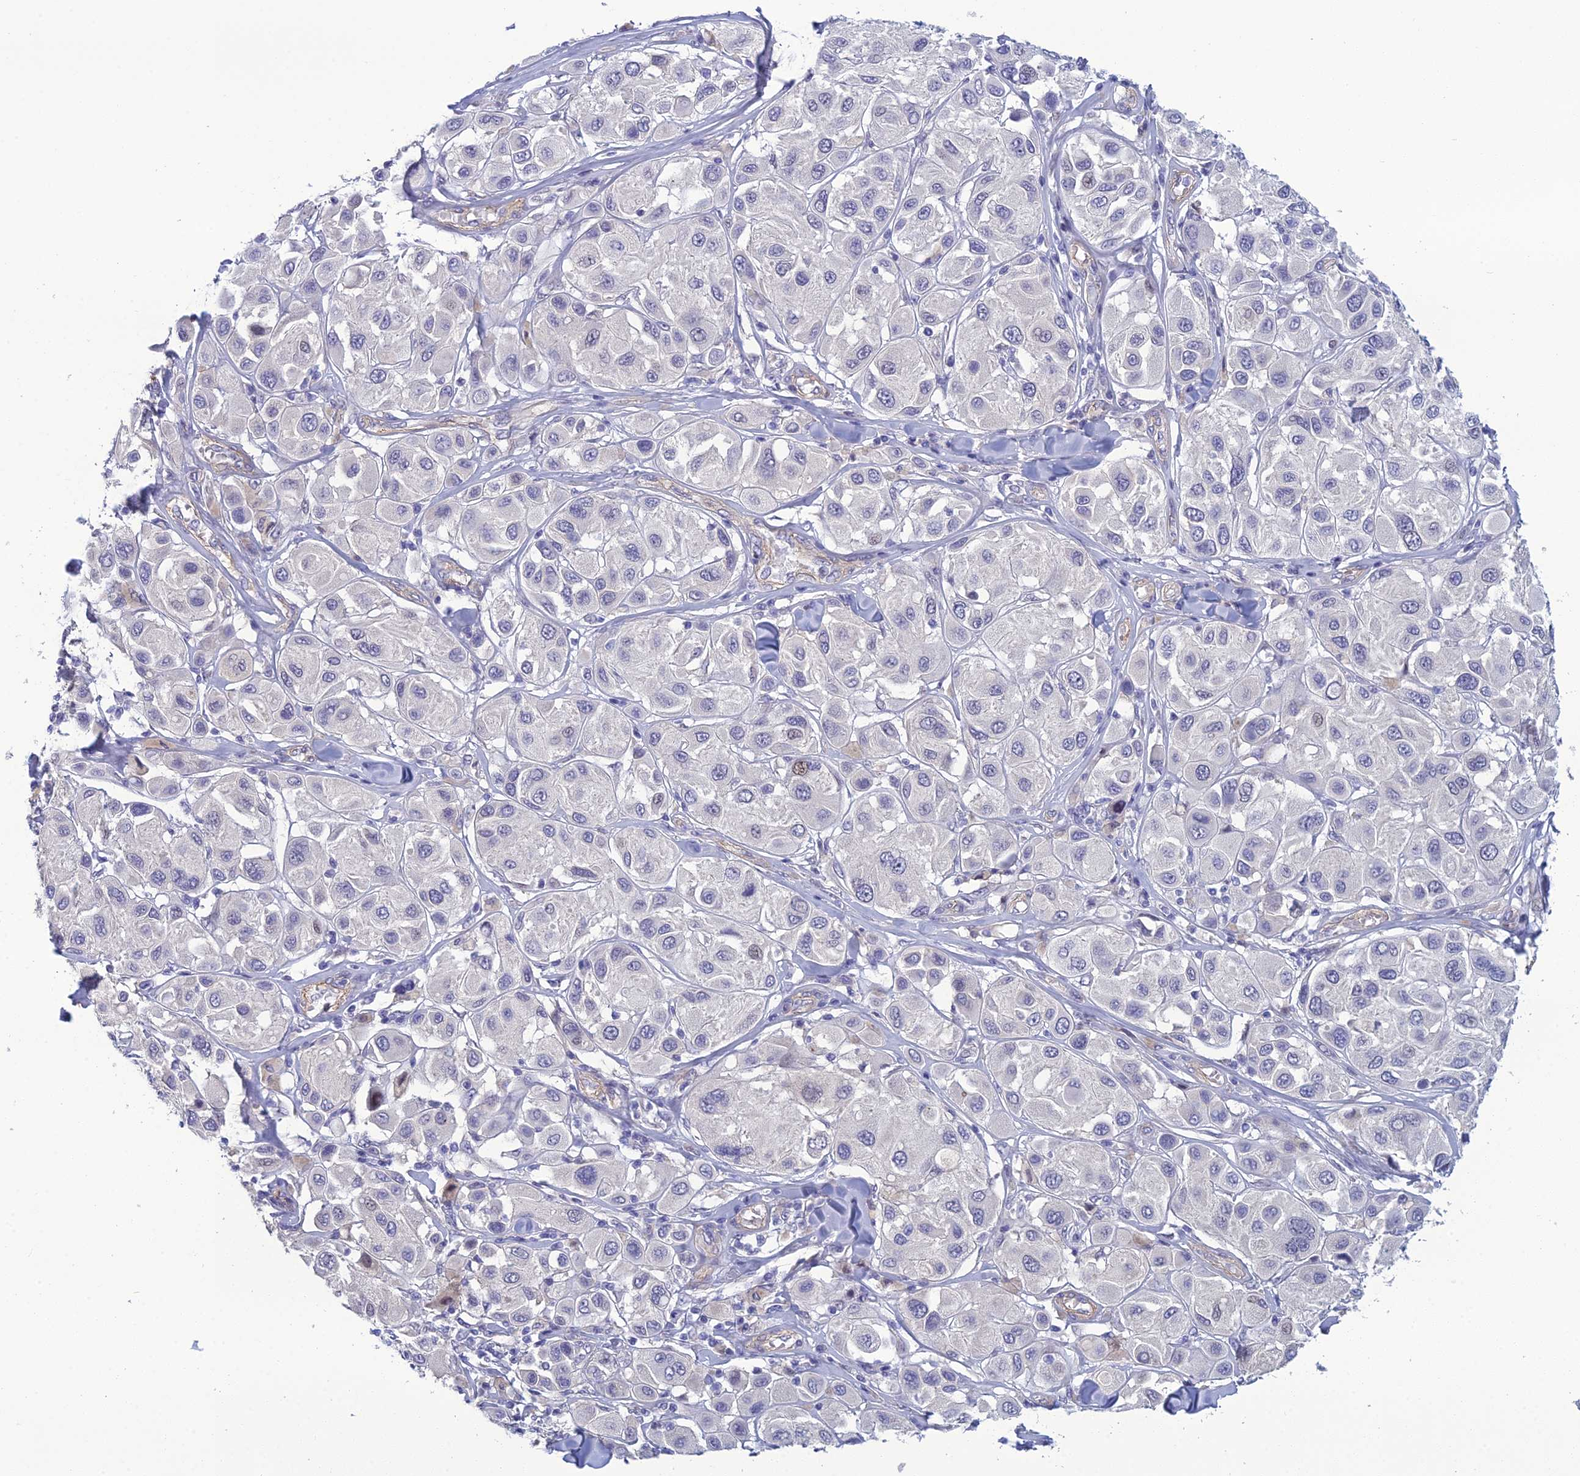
{"staining": {"intensity": "negative", "quantity": "none", "location": "none"}, "tissue": "melanoma", "cell_type": "Tumor cells", "image_type": "cancer", "snomed": [{"axis": "morphology", "description": "Malignant melanoma, Metastatic site"}, {"axis": "topography", "description": "Skin"}], "caption": "Immunohistochemistry (IHC) photomicrograph of human melanoma stained for a protein (brown), which displays no positivity in tumor cells. Nuclei are stained in blue.", "gene": "LZTS2", "patient": {"sex": "male", "age": 41}}